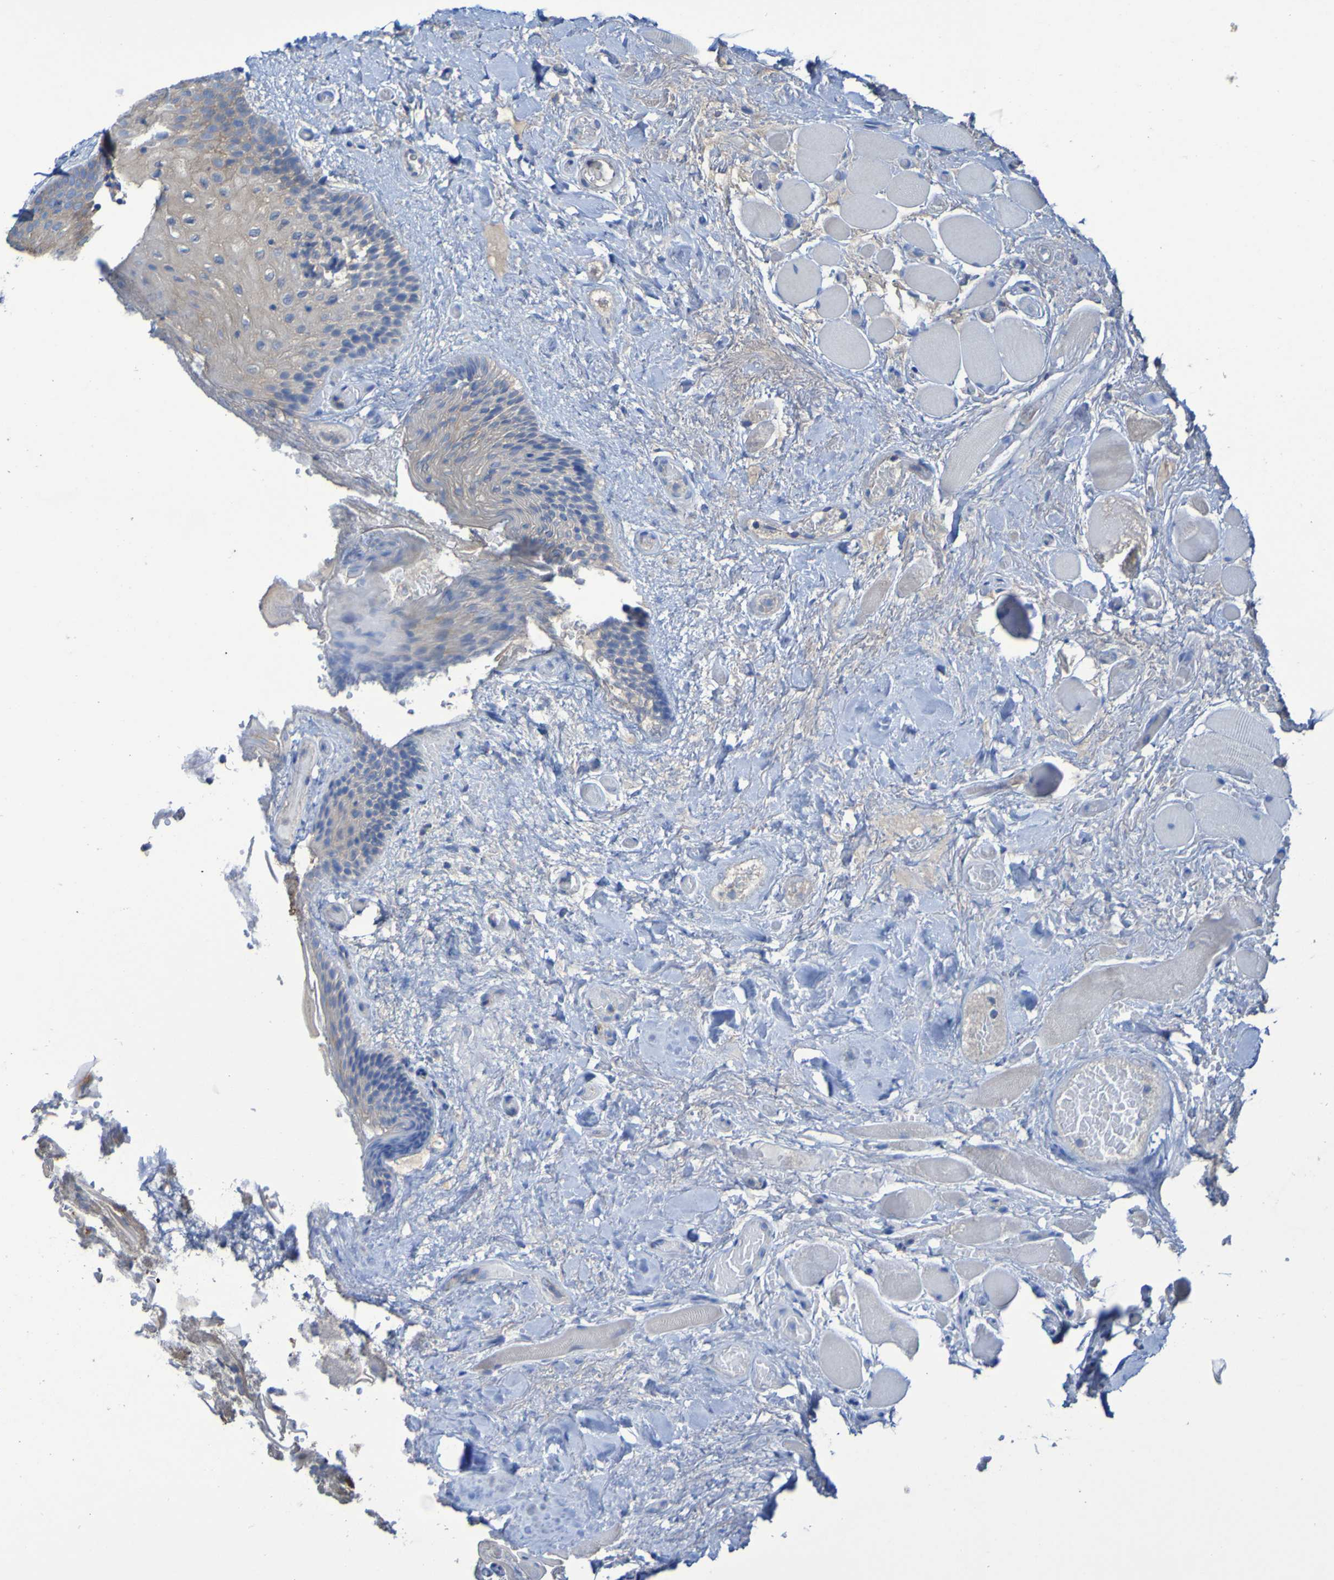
{"staining": {"intensity": "moderate", "quantity": "25%-75%", "location": "cytoplasmic/membranous"}, "tissue": "oral mucosa", "cell_type": "Squamous epithelial cells", "image_type": "normal", "snomed": [{"axis": "morphology", "description": "Normal tissue, NOS"}, {"axis": "morphology", "description": "Squamous cell carcinoma, NOS"}, {"axis": "topography", "description": "Skeletal muscle"}, {"axis": "topography", "description": "Adipose tissue"}, {"axis": "topography", "description": "Vascular tissue"}, {"axis": "topography", "description": "Oral tissue"}, {"axis": "topography", "description": "Peripheral nerve tissue"}, {"axis": "topography", "description": "Head-Neck"}], "caption": "Moderate cytoplasmic/membranous protein staining is identified in about 25%-75% of squamous epithelial cells in oral mucosa. Nuclei are stained in blue.", "gene": "ARHGEF16", "patient": {"sex": "male", "age": 71}}